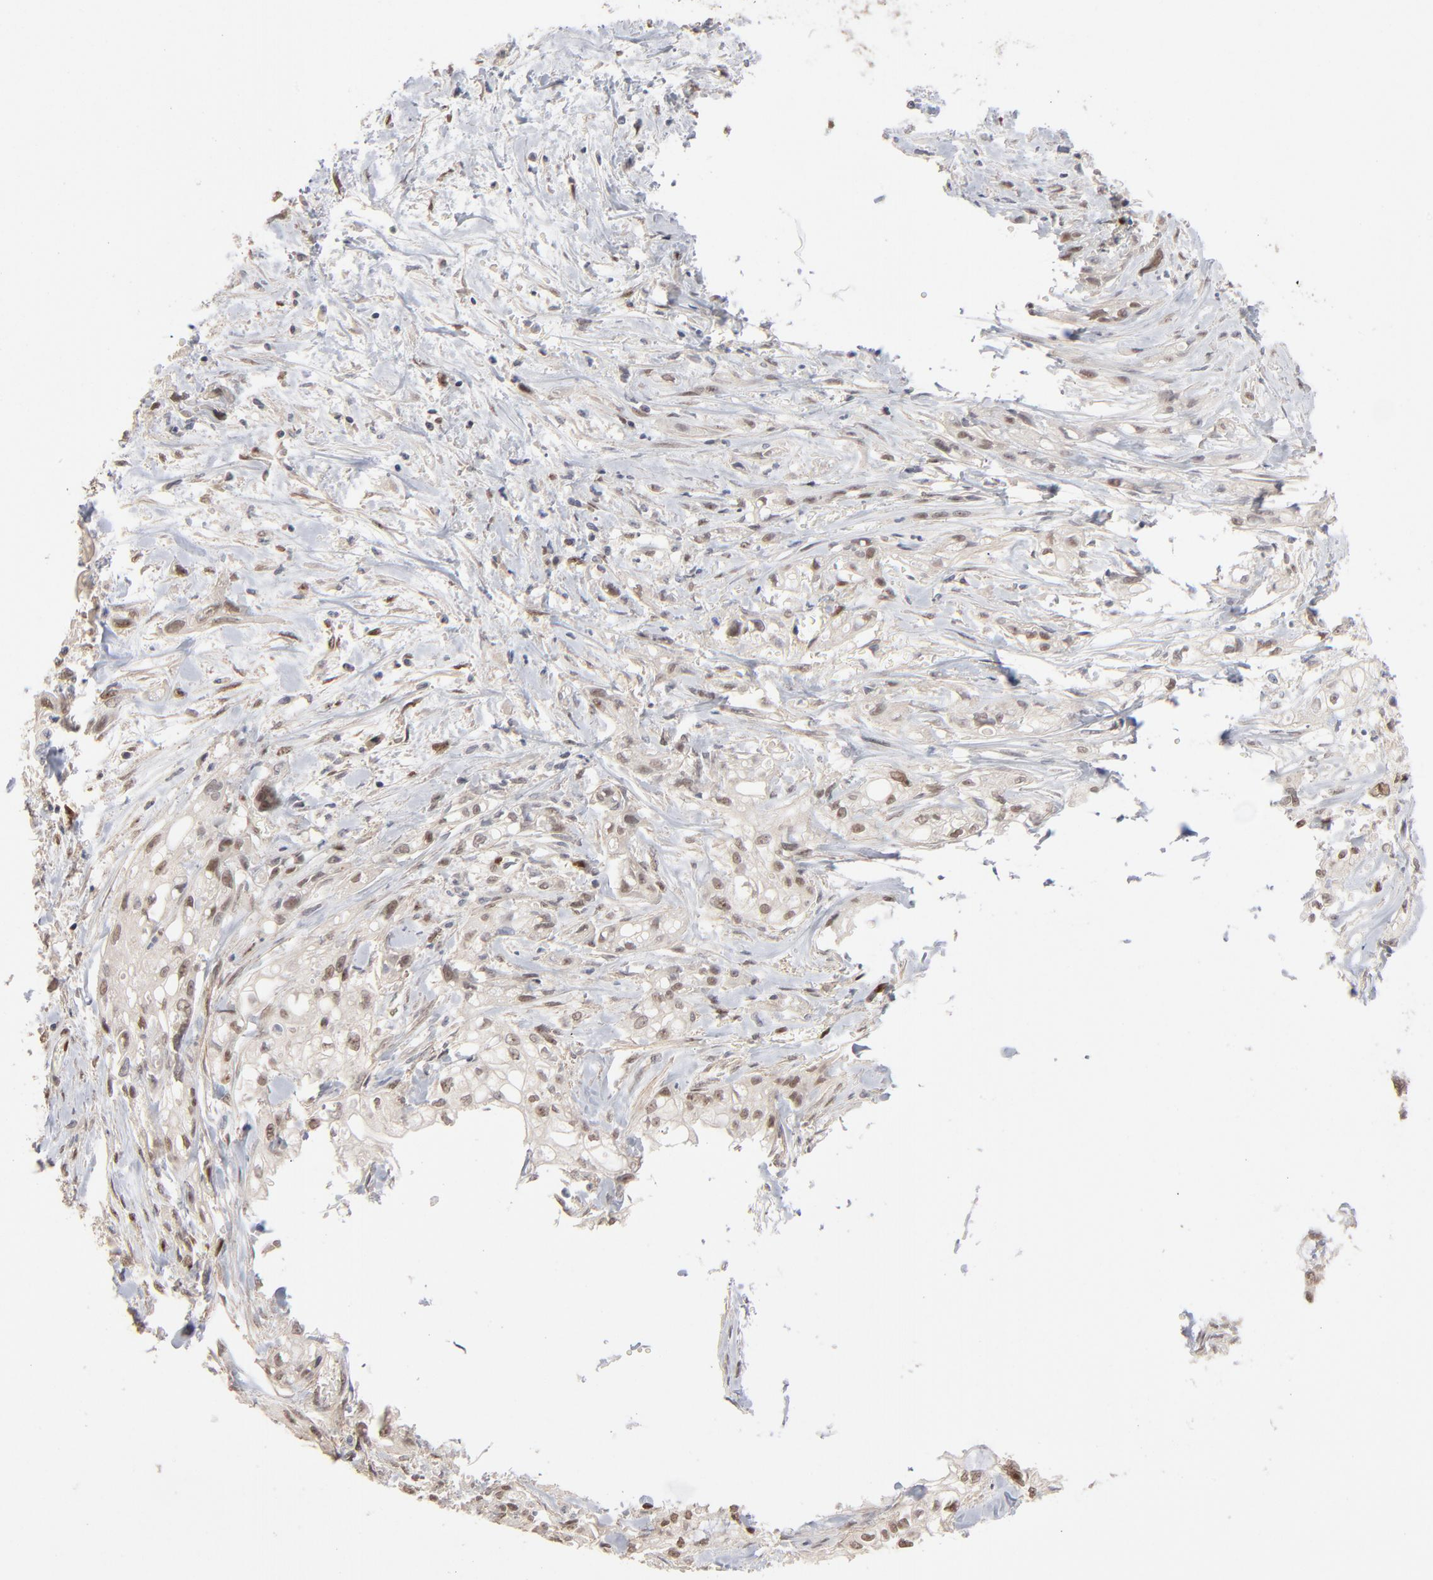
{"staining": {"intensity": "weak", "quantity": "<25%", "location": "nuclear"}, "tissue": "pancreatic cancer", "cell_type": "Tumor cells", "image_type": "cancer", "snomed": [{"axis": "morphology", "description": "Normal tissue, NOS"}, {"axis": "topography", "description": "Pancreas"}], "caption": "This micrograph is of pancreatic cancer stained with immunohistochemistry to label a protein in brown with the nuclei are counter-stained blue. There is no expression in tumor cells.", "gene": "NFIB", "patient": {"sex": "male", "age": 42}}